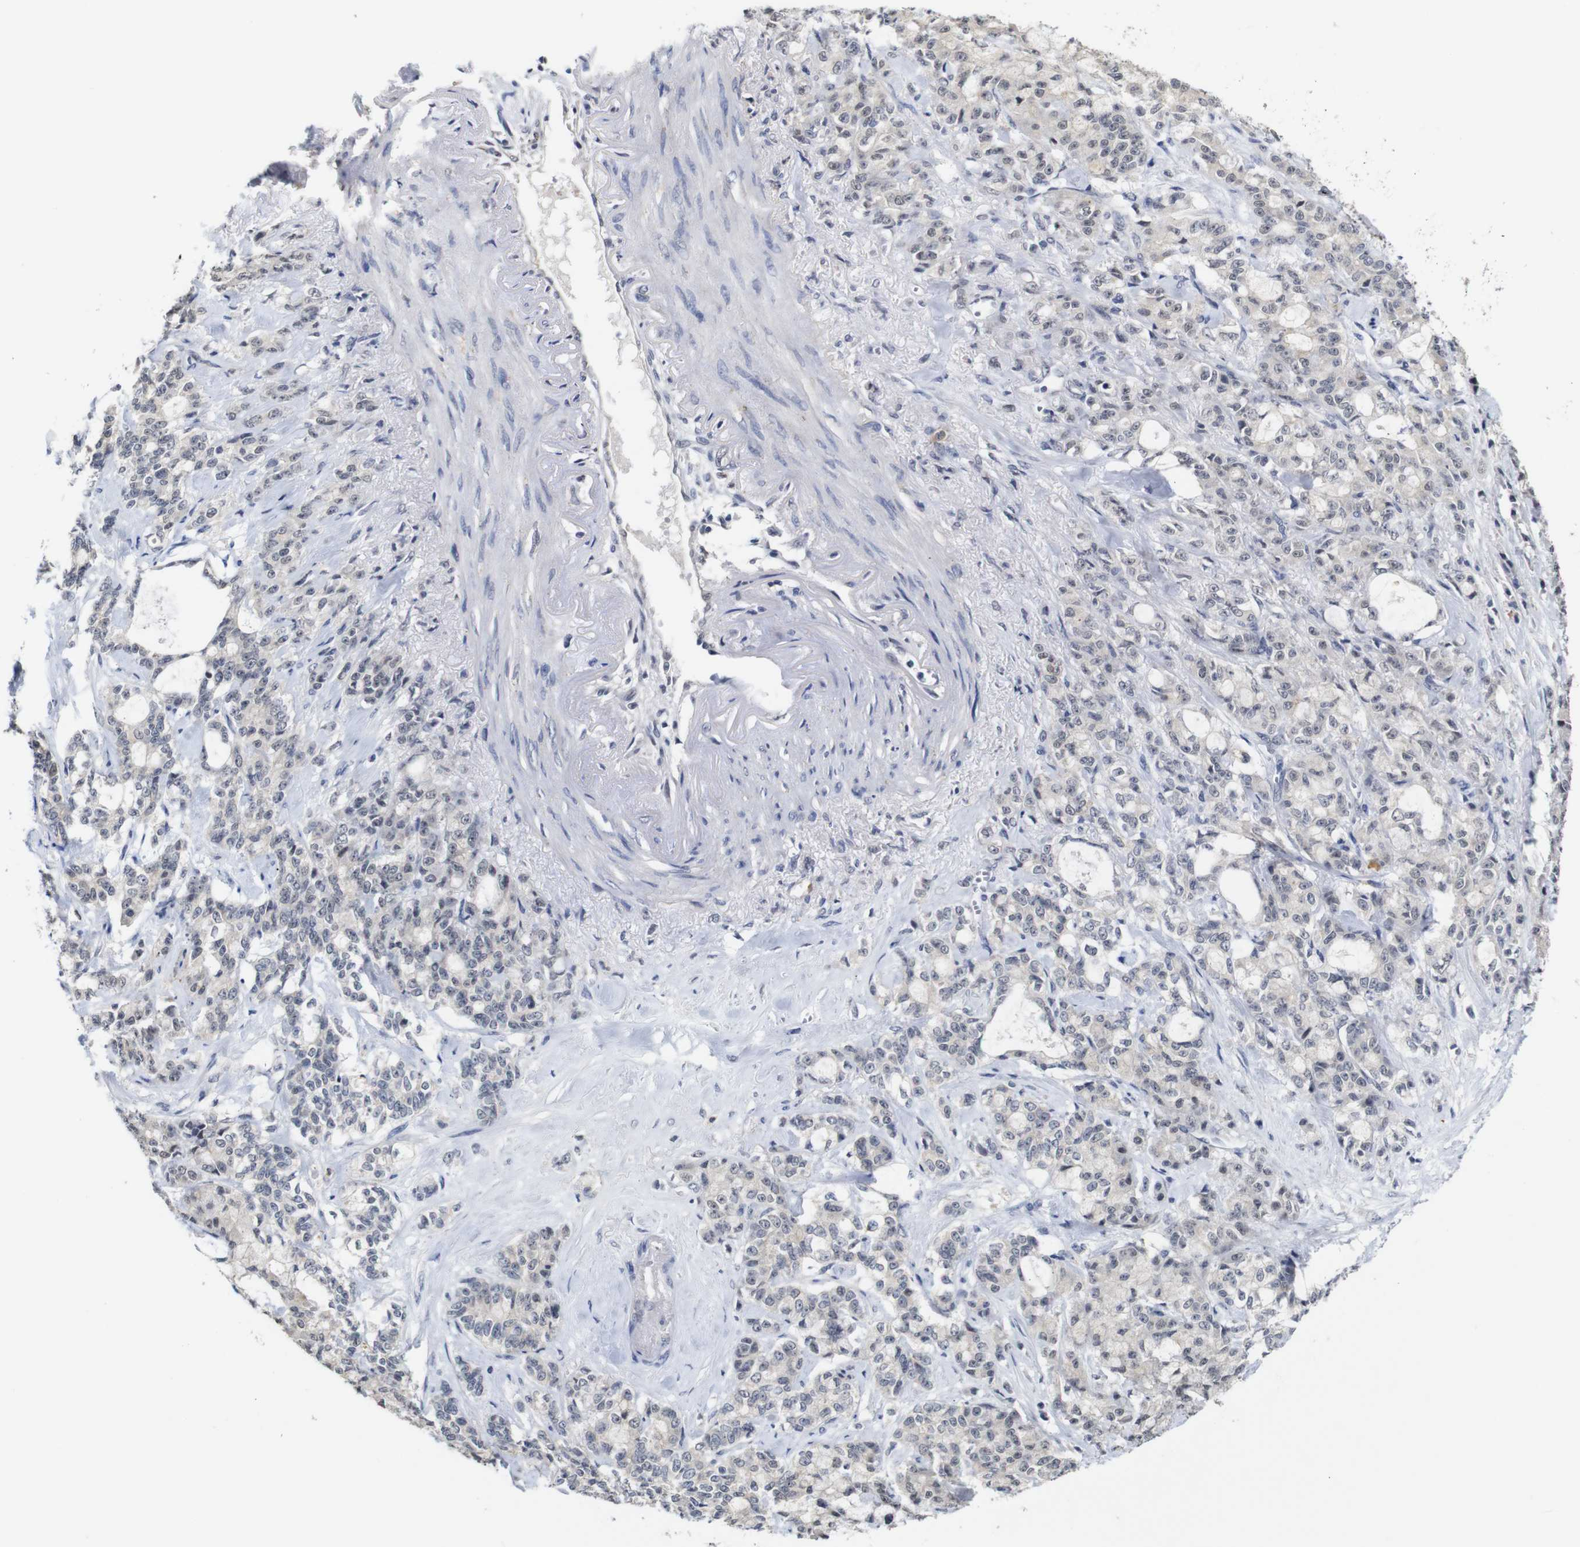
{"staining": {"intensity": "negative", "quantity": "none", "location": "none"}, "tissue": "pancreatic cancer", "cell_type": "Tumor cells", "image_type": "cancer", "snomed": [{"axis": "morphology", "description": "Adenocarcinoma, NOS"}, {"axis": "topography", "description": "Pancreas"}], "caption": "Histopathology image shows no significant protein expression in tumor cells of adenocarcinoma (pancreatic).", "gene": "NTRK3", "patient": {"sex": "female", "age": 73}}